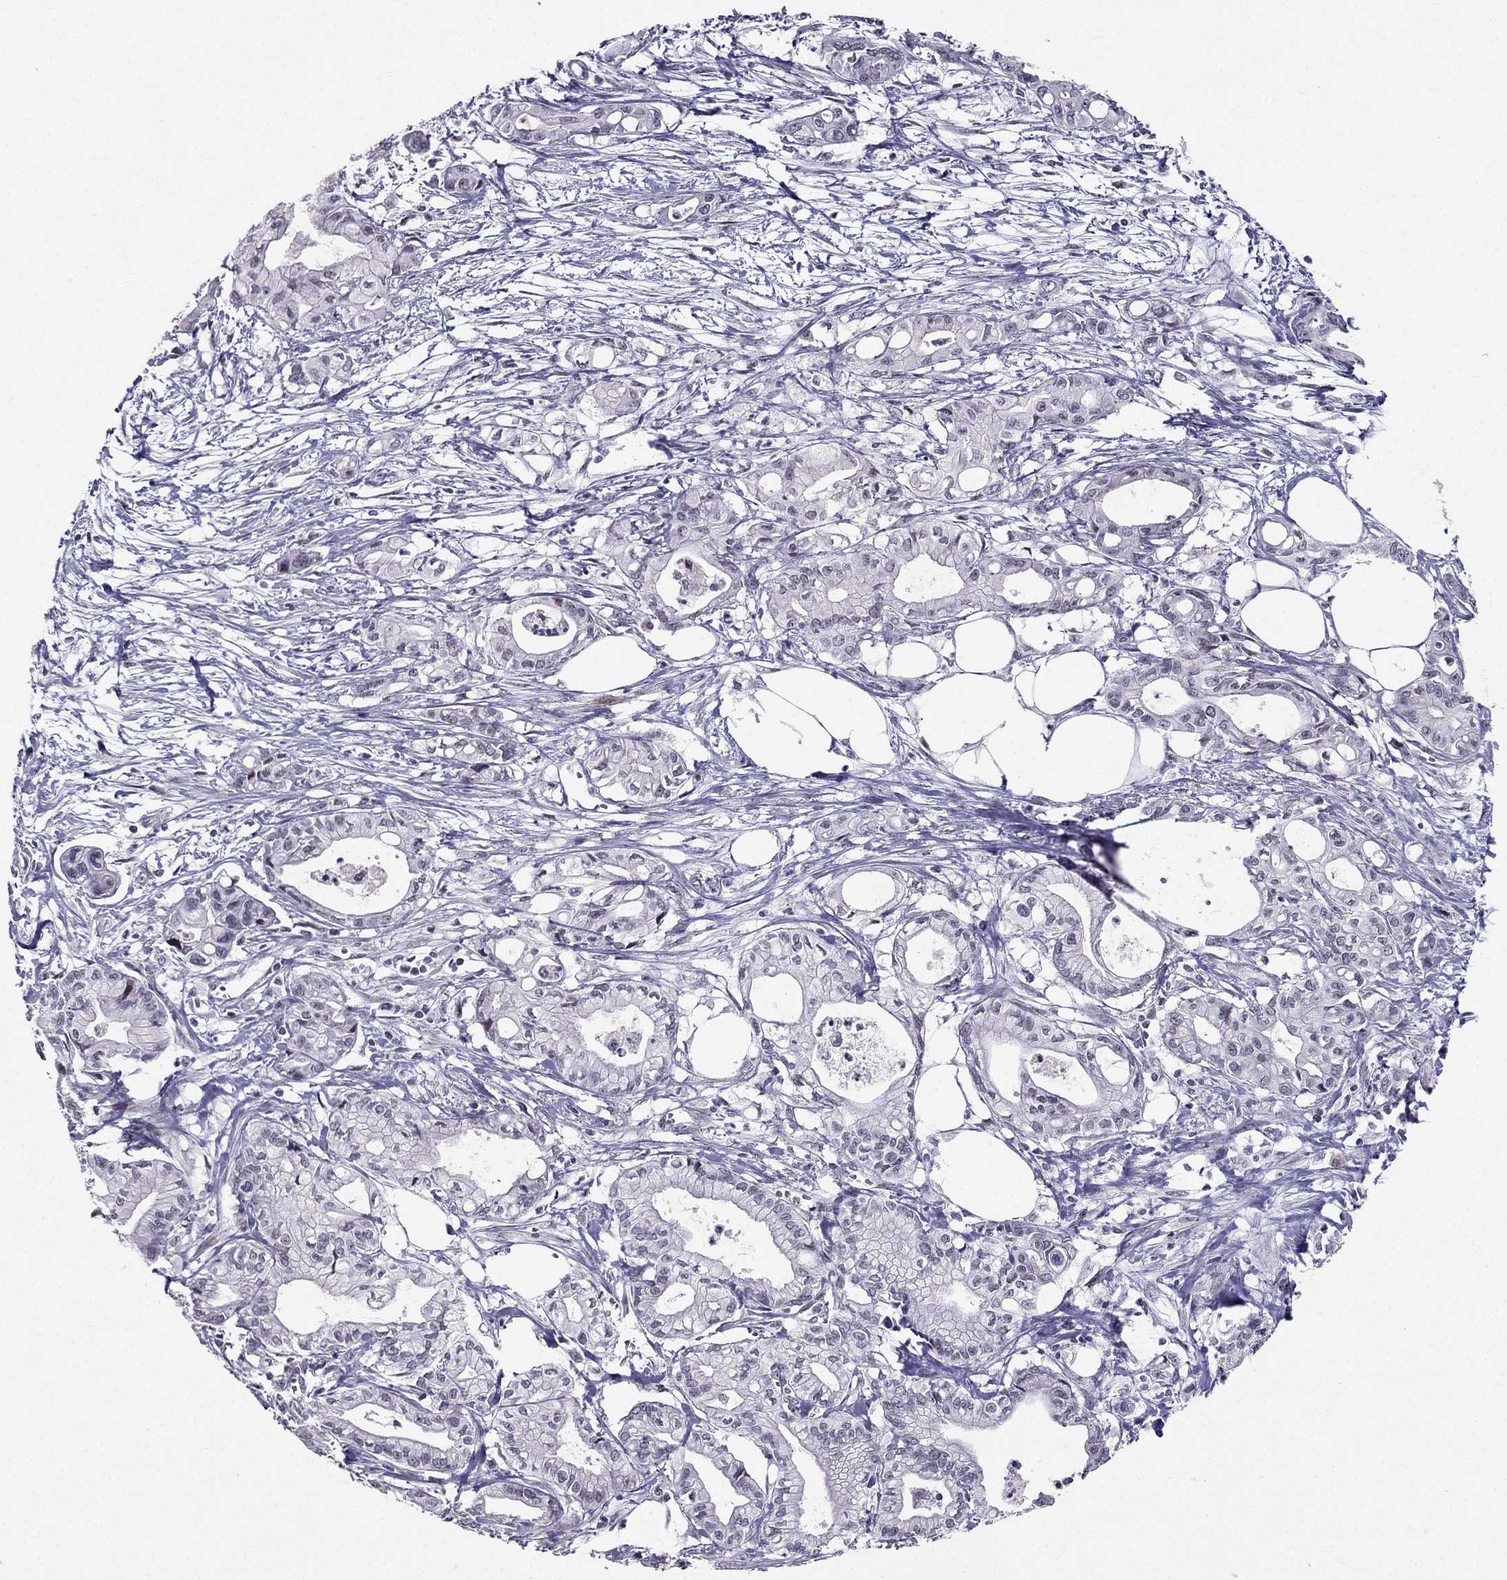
{"staining": {"intensity": "negative", "quantity": "none", "location": "none"}, "tissue": "pancreatic cancer", "cell_type": "Tumor cells", "image_type": "cancer", "snomed": [{"axis": "morphology", "description": "Adenocarcinoma, NOS"}, {"axis": "topography", "description": "Pancreas"}], "caption": "The IHC photomicrograph has no significant staining in tumor cells of pancreatic cancer (adenocarcinoma) tissue.", "gene": "RPRD2", "patient": {"sex": "male", "age": 71}}